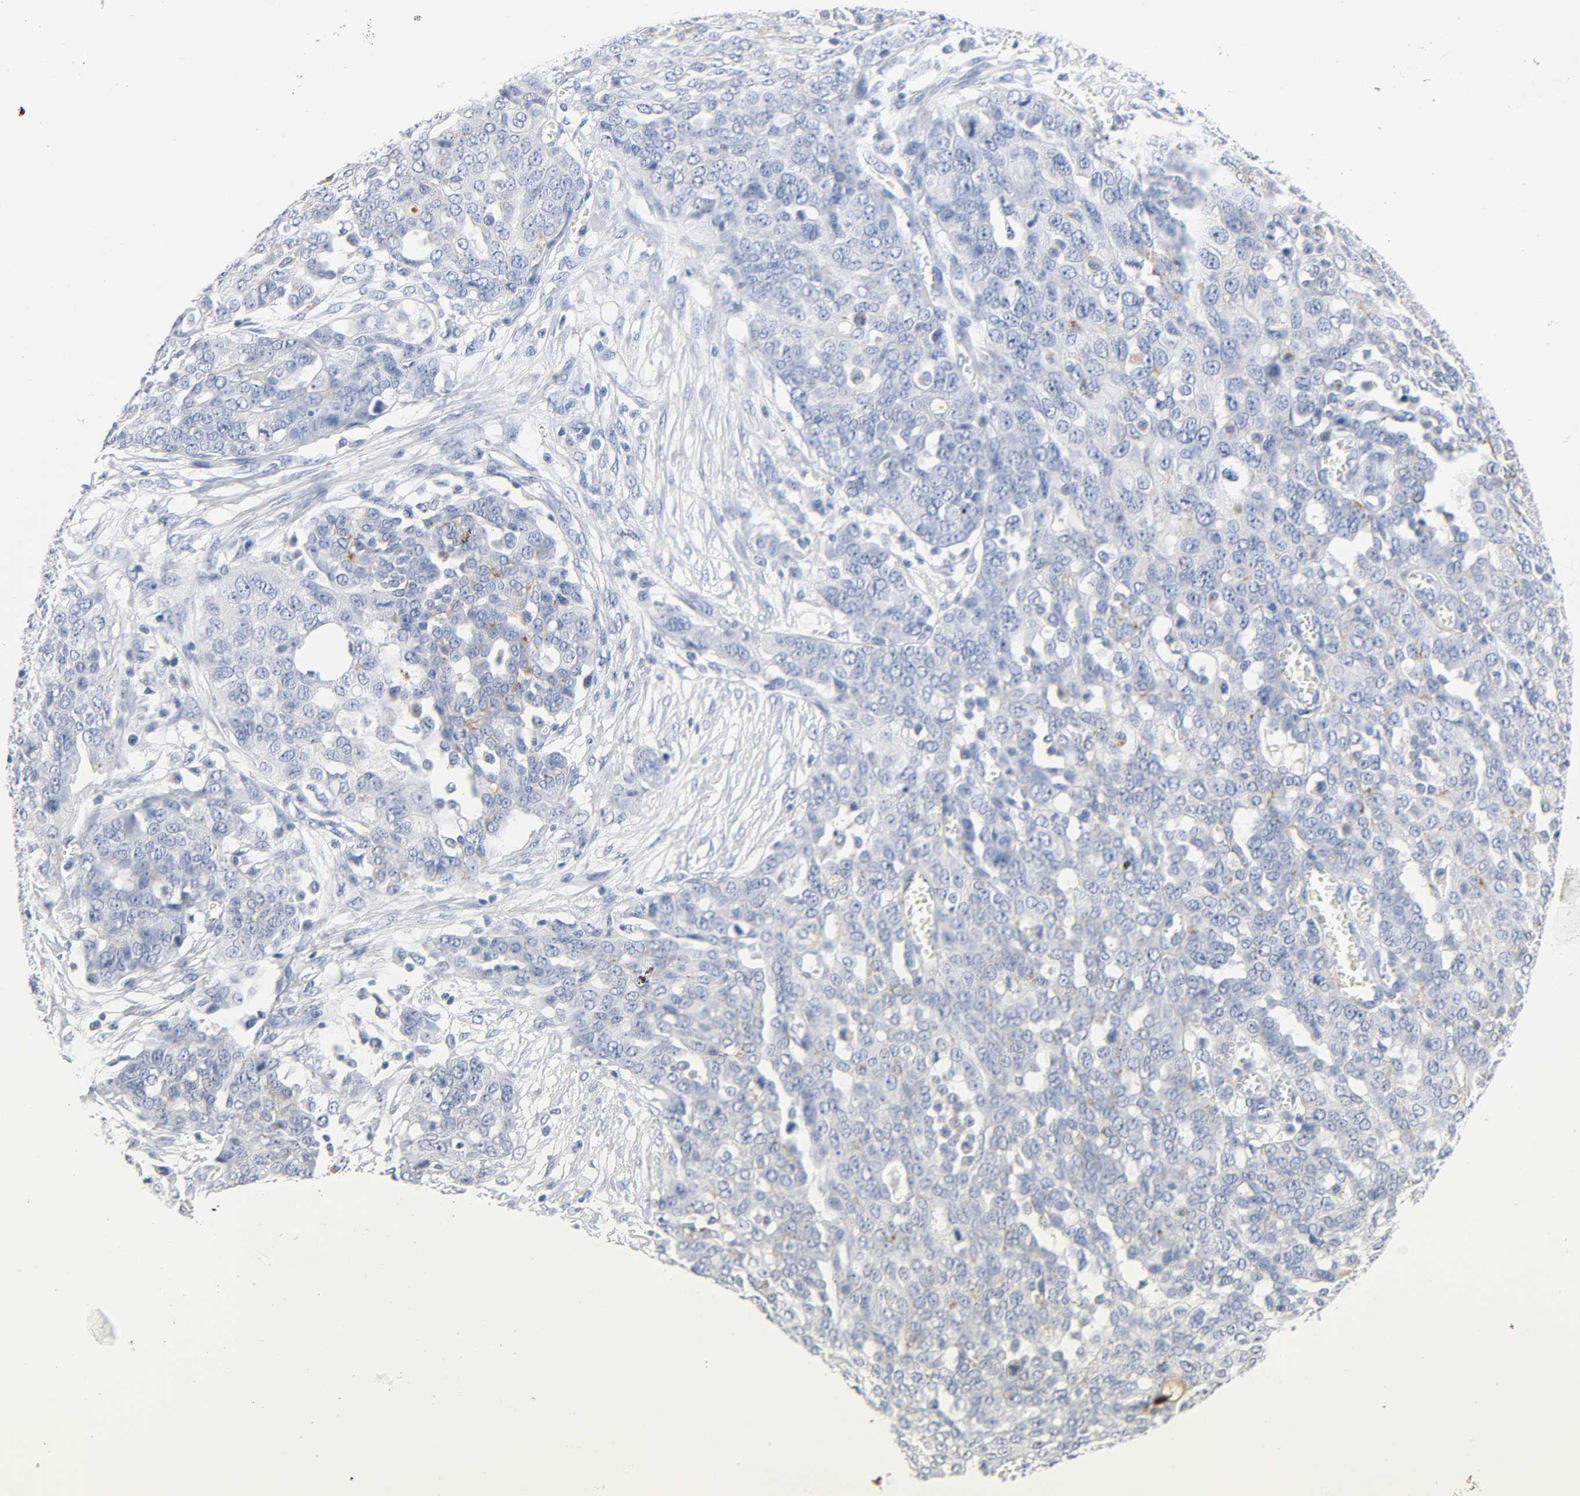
{"staining": {"intensity": "negative", "quantity": "none", "location": "none"}, "tissue": "ovarian cancer", "cell_type": "Tumor cells", "image_type": "cancer", "snomed": [{"axis": "morphology", "description": "Cystadenocarcinoma, serous, NOS"}, {"axis": "topography", "description": "Soft tissue"}, {"axis": "topography", "description": "Ovary"}], "caption": "This is a image of IHC staining of ovarian serous cystadenocarcinoma, which shows no staining in tumor cells.", "gene": "ACP3", "patient": {"sex": "female", "age": 57}}